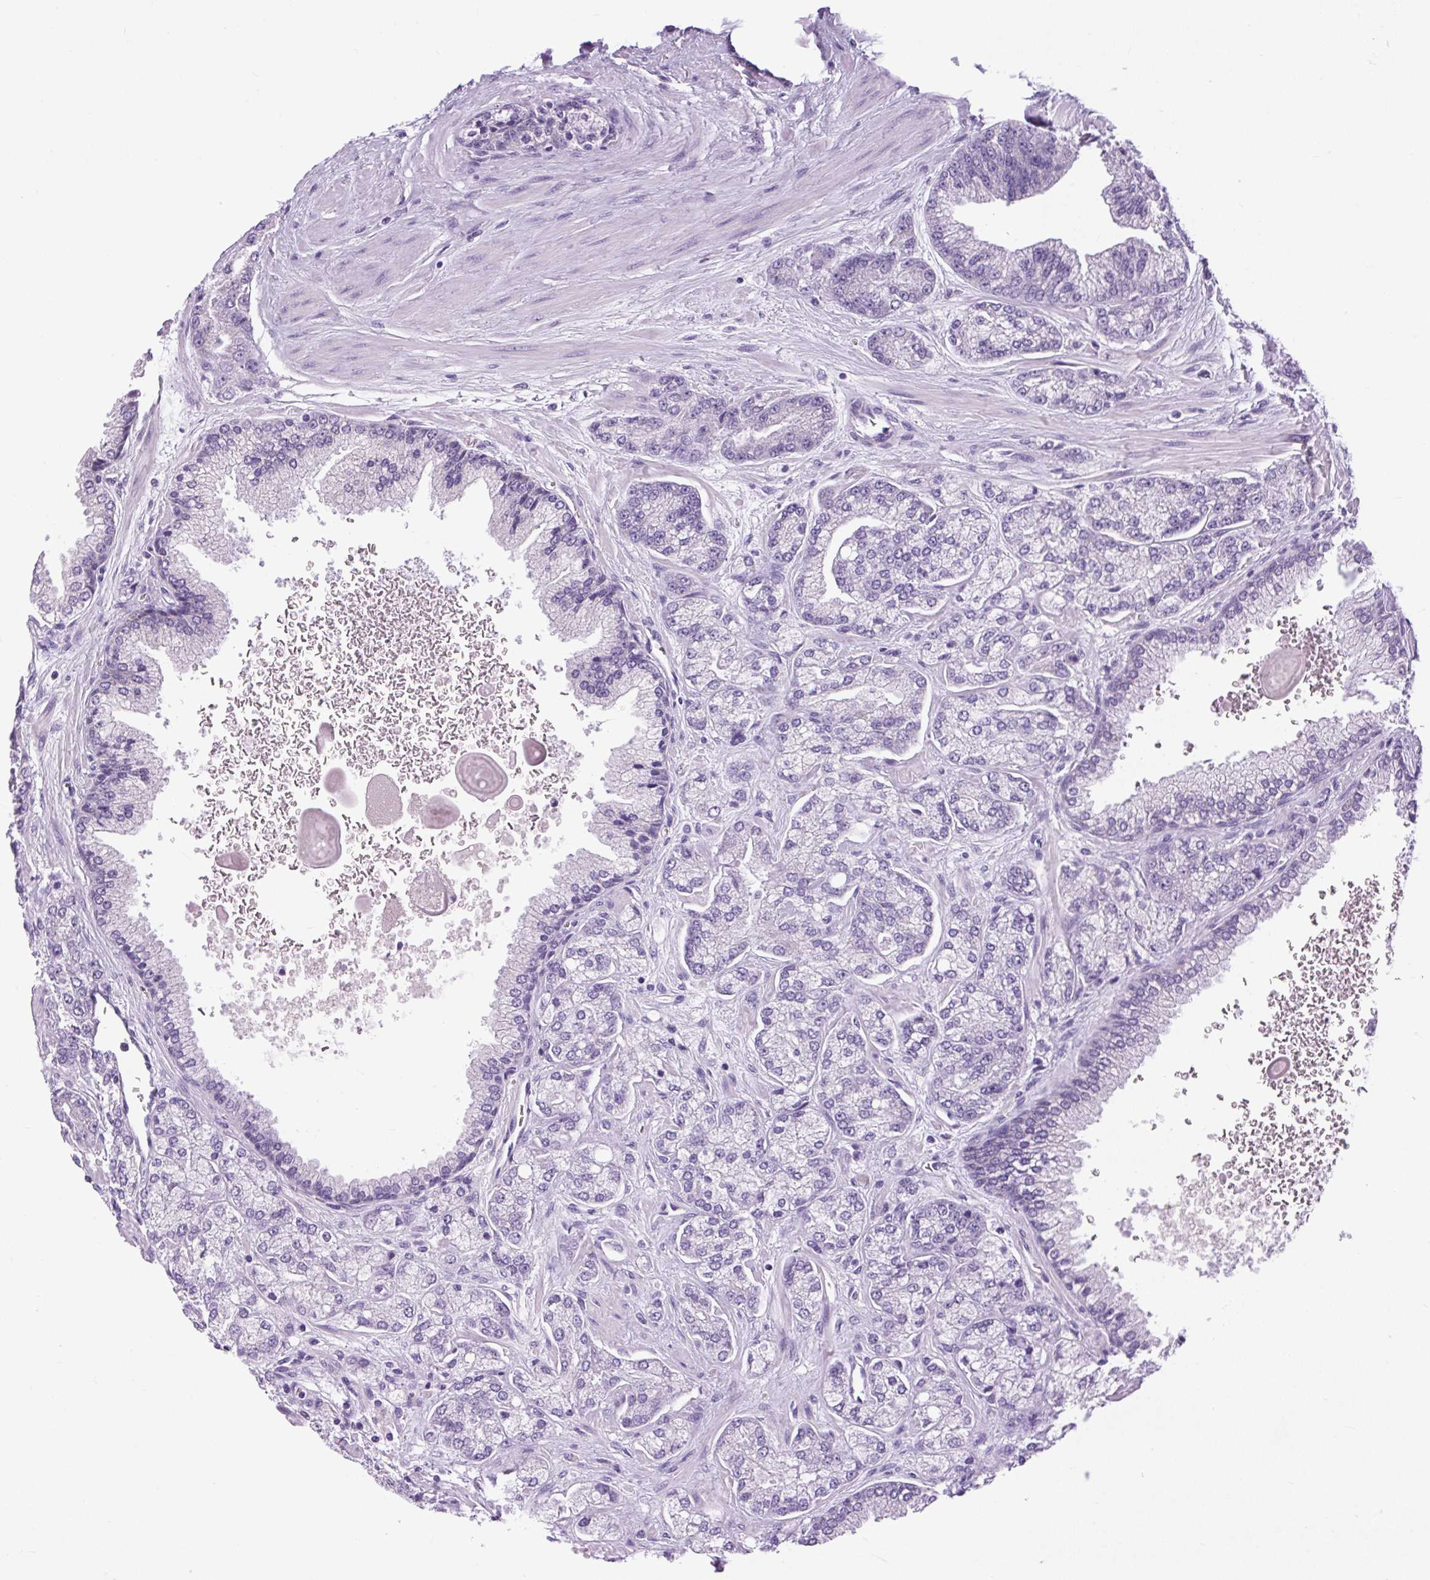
{"staining": {"intensity": "negative", "quantity": "none", "location": "none"}, "tissue": "prostate cancer", "cell_type": "Tumor cells", "image_type": "cancer", "snomed": [{"axis": "morphology", "description": "Adenocarcinoma, High grade"}, {"axis": "topography", "description": "Prostate"}], "caption": "IHC photomicrograph of neoplastic tissue: prostate cancer (adenocarcinoma (high-grade)) stained with DAB (3,3'-diaminobenzidine) exhibits no significant protein expression in tumor cells.", "gene": "SCO2", "patient": {"sex": "male", "age": 68}}